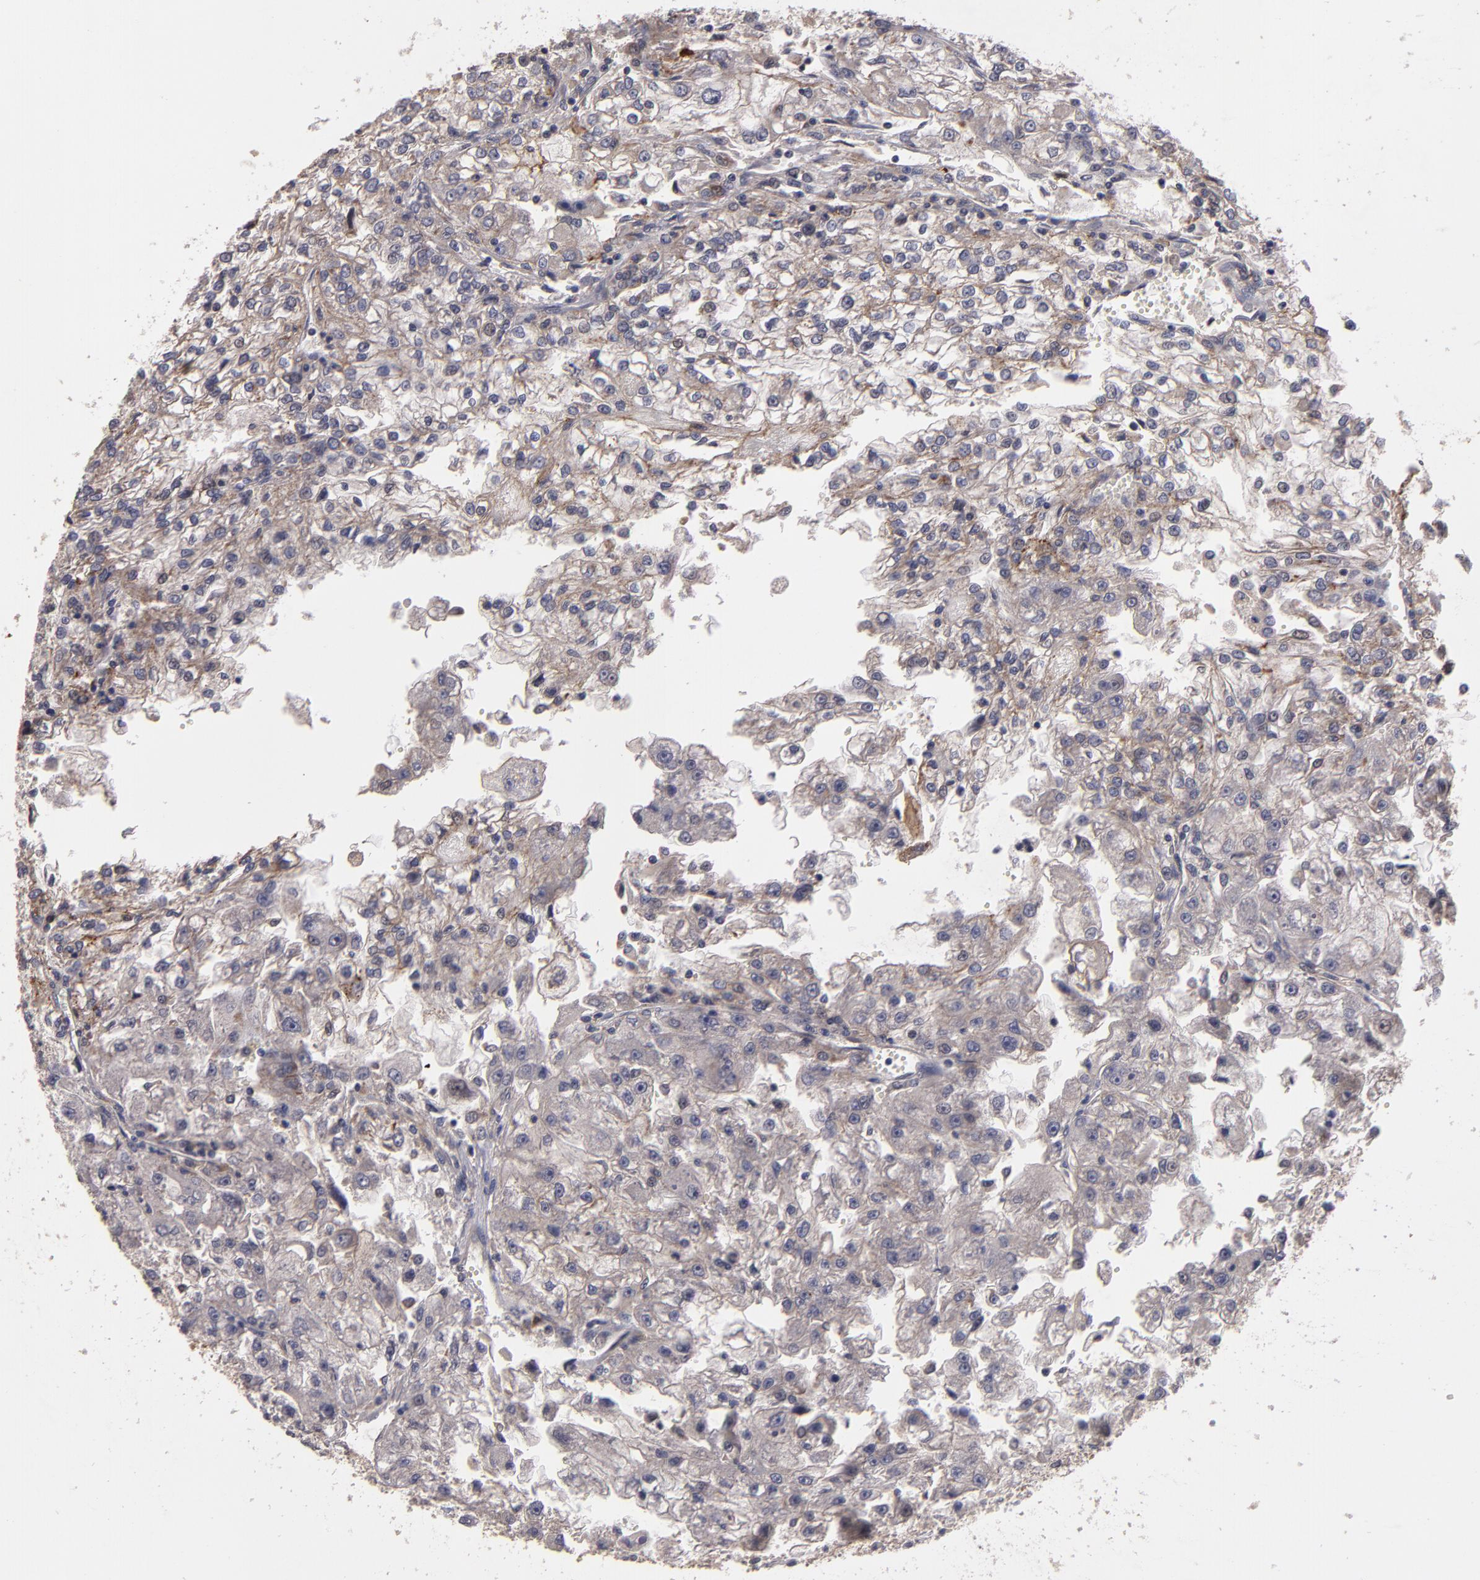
{"staining": {"intensity": "weak", "quantity": "<25%", "location": "cytoplasmic/membranous"}, "tissue": "renal cancer", "cell_type": "Tumor cells", "image_type": "cancer", "snomed": [{"axis": "morphology", "description": "Adenocarcinoma, NOS"}, {"axis": "topography", "description": "Kidney"}], "caption": "DAB immunohistochemical staining of human renal cancer (adenocarcinoma) demonstrates no significant staining in tumor cells.", "gene": "CTSO", "patient": {"sex": "female", "age": 83}}